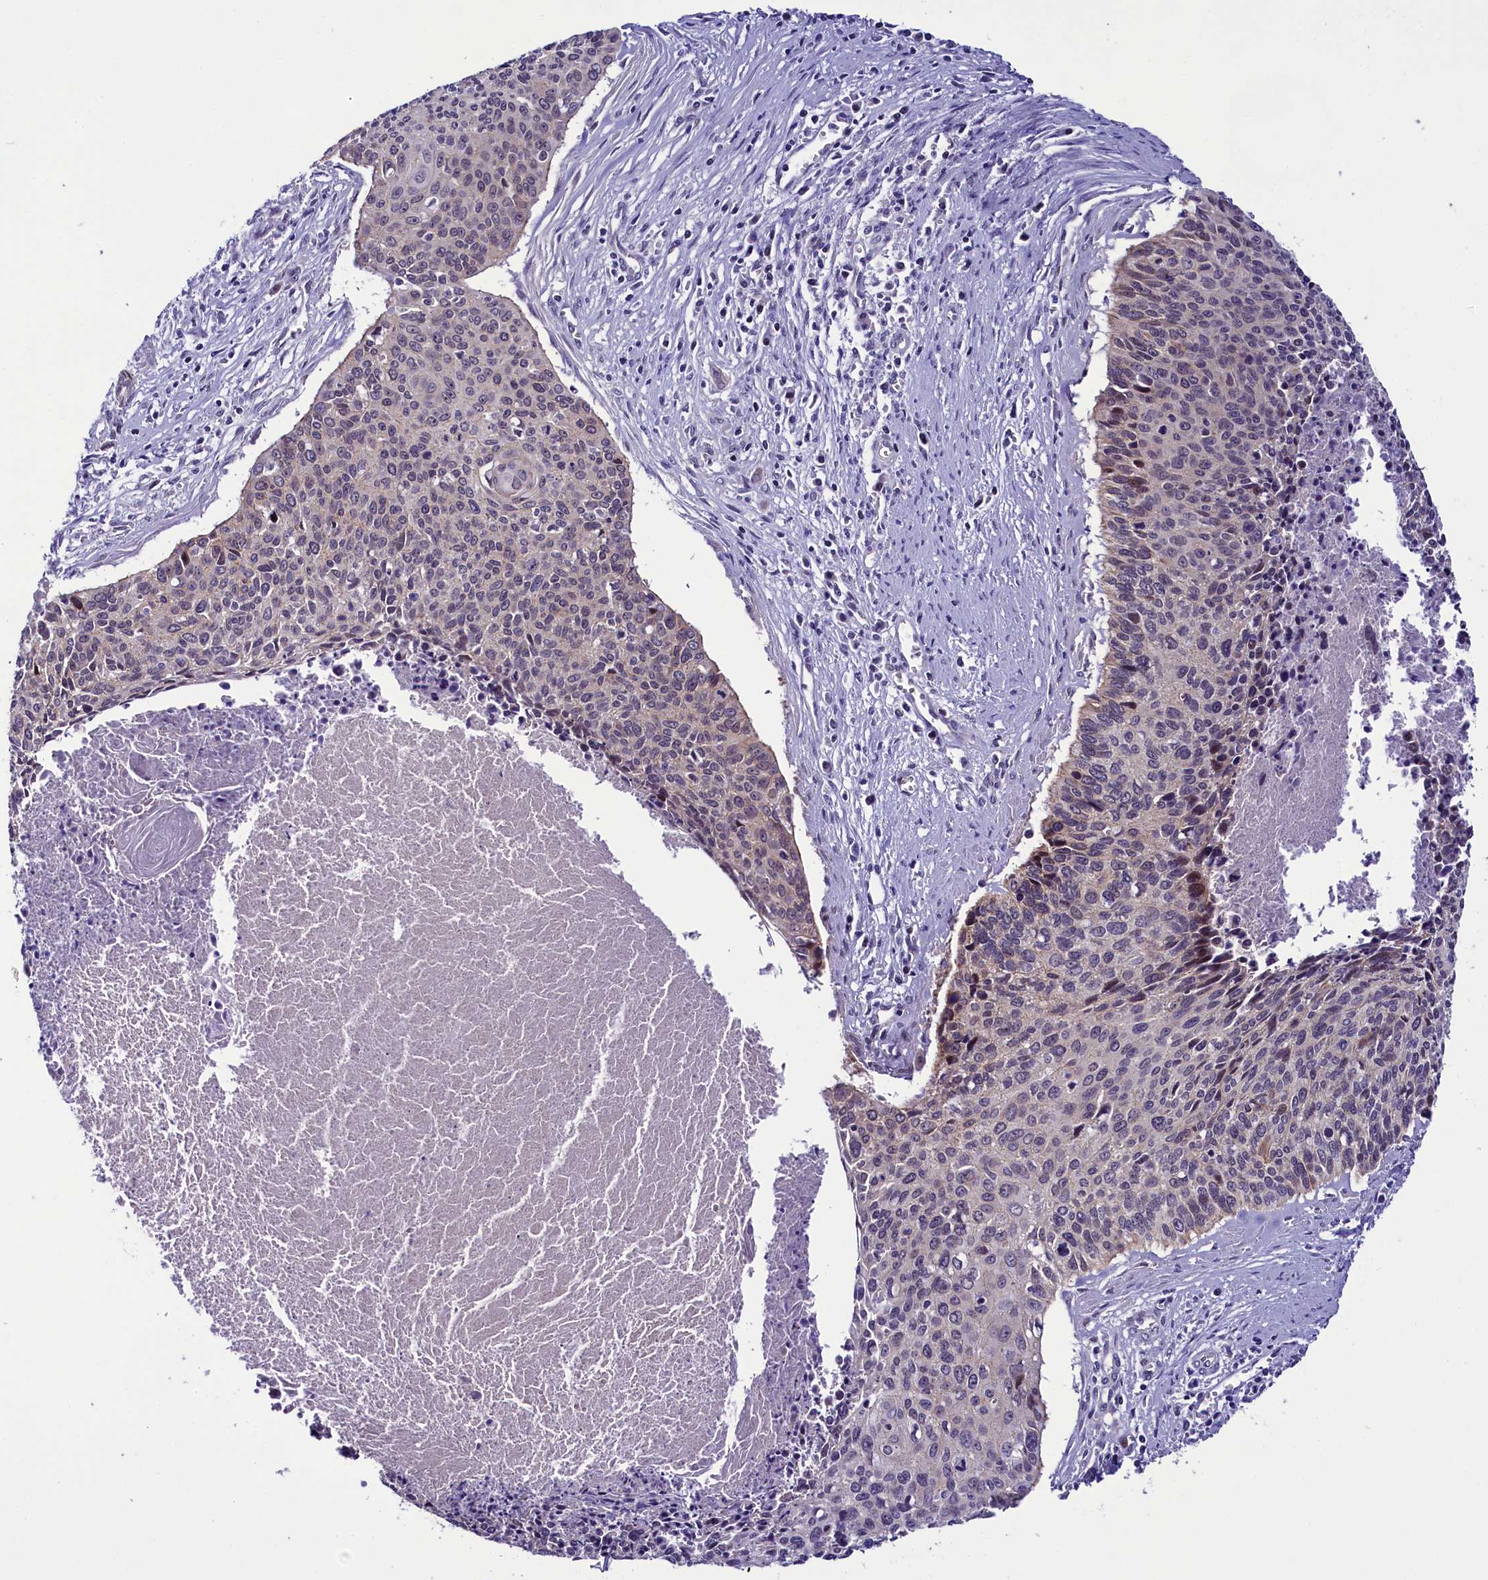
{"staining": {"intensity": "weak", "quantity": "25%-75%", "location": "cytoplasmic/membranous,nuclear"}, "tissue": "cervical cancer", "cell_type": "Tumor cells", "image_type": "cancer", "snomed": [{"axis": "morphology", "description": "Squamous cell carcinoma, NOS"}, {"axis": "topography", "description": "Cervix"}], "caption": "About 25%-75% of tumor cells in squamous cell carcinoma (cervical) reveal weak cytoplasmic/membranous and nuclear protein staining as visualized by brown immunohistochemical staining.", "gene": "CCDC106", "patient": {"sex": "female", "age": 55}}